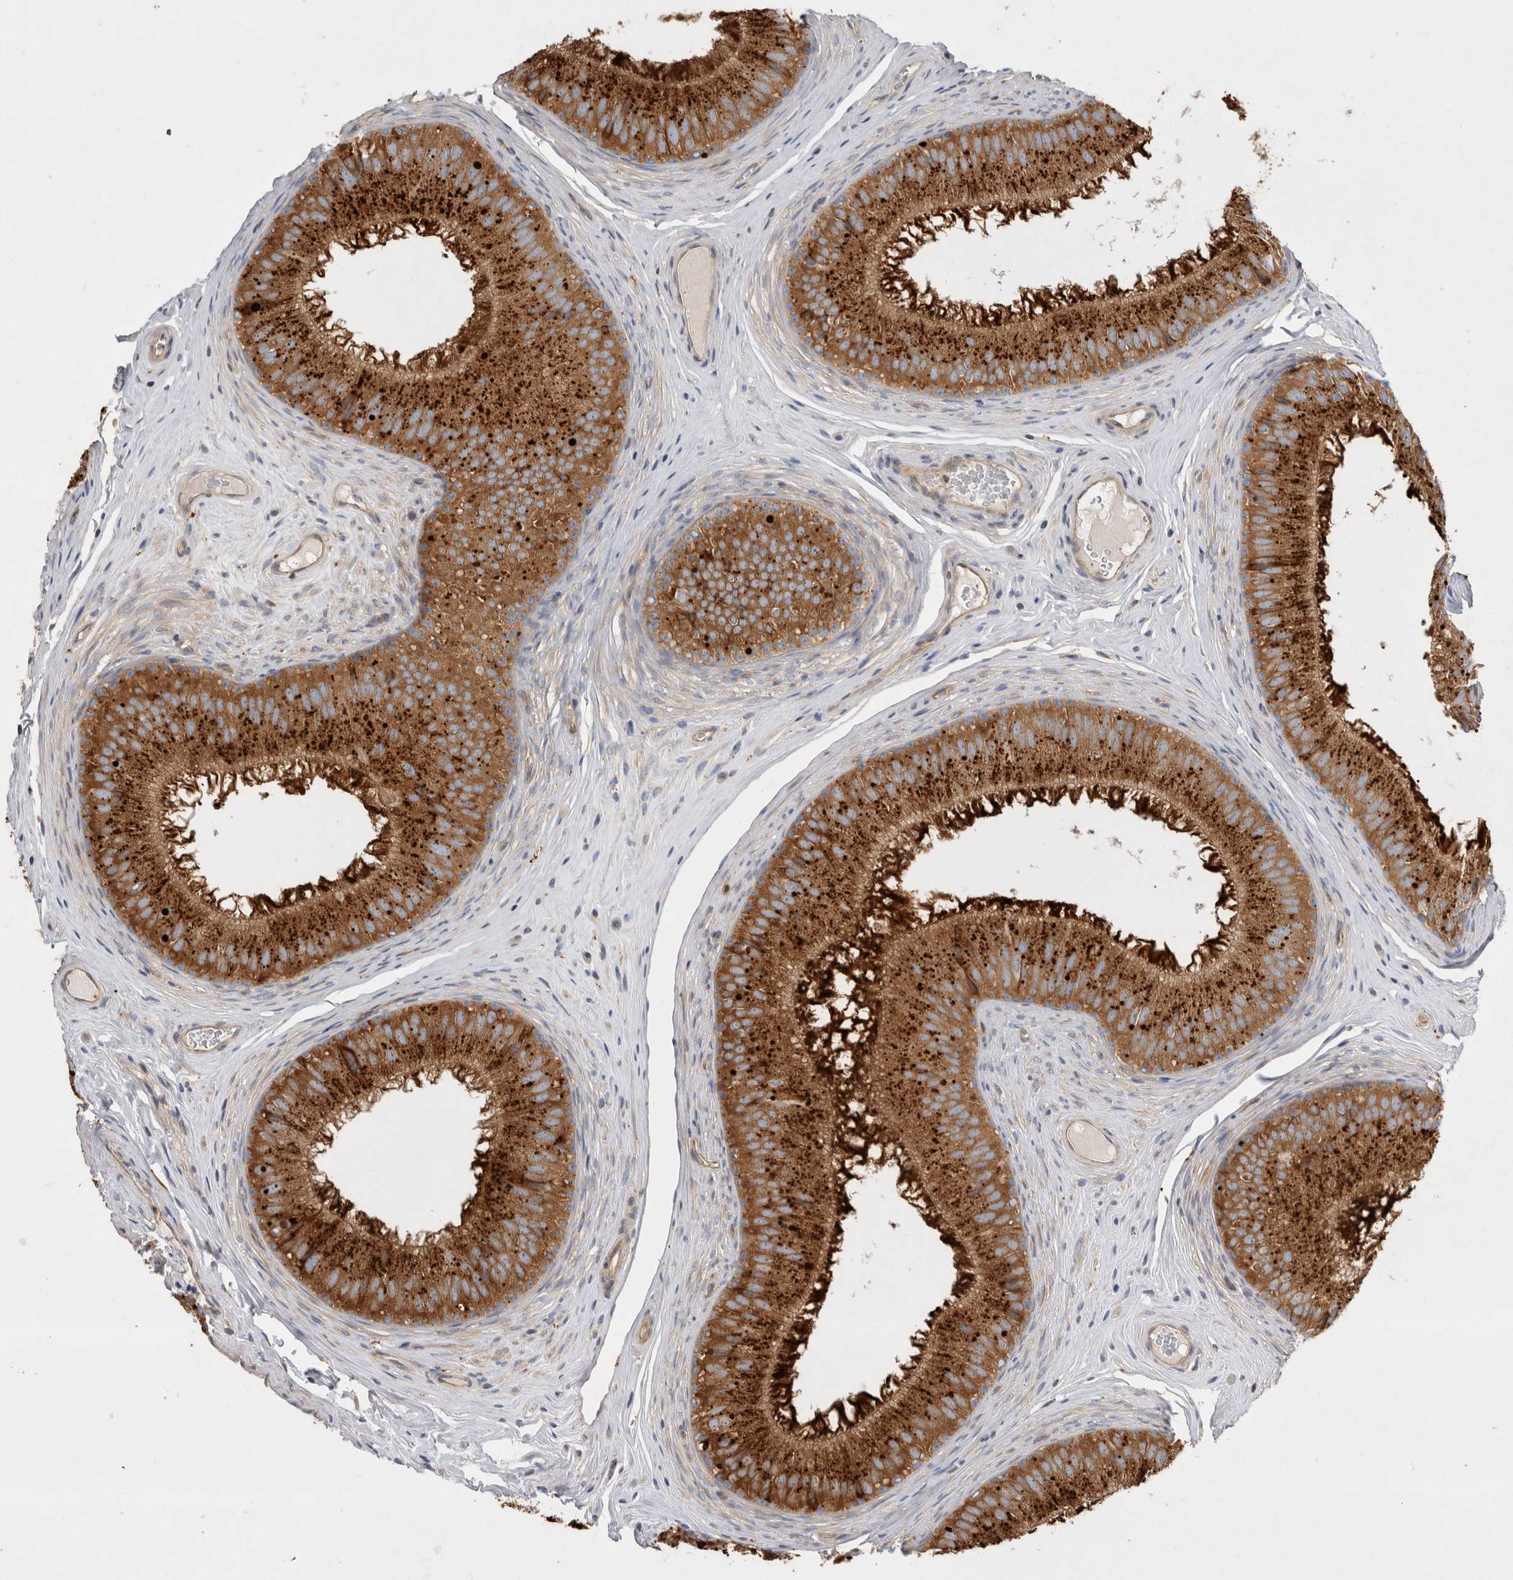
{"staining": {"intensity": "strong", "quantity": ">75%", "location": "cytoplasmic/membranous"}, "tissue": "epididymis", "cell_type": "Glandular cells", "image_type": "normal", "snomed": [{"axis": "morphology", "description": "Normal tissue, NOS"}, {"axis": "topography", "description": "Epididymis"}], "caption": "This micrograph shows IHC staining of benign human epididymis, with high strong cytoplasmic/membranous staining in about >75% of glandular cells.", "gene": "PDCD10", "patient": {"sex": "male", "age": 32}}